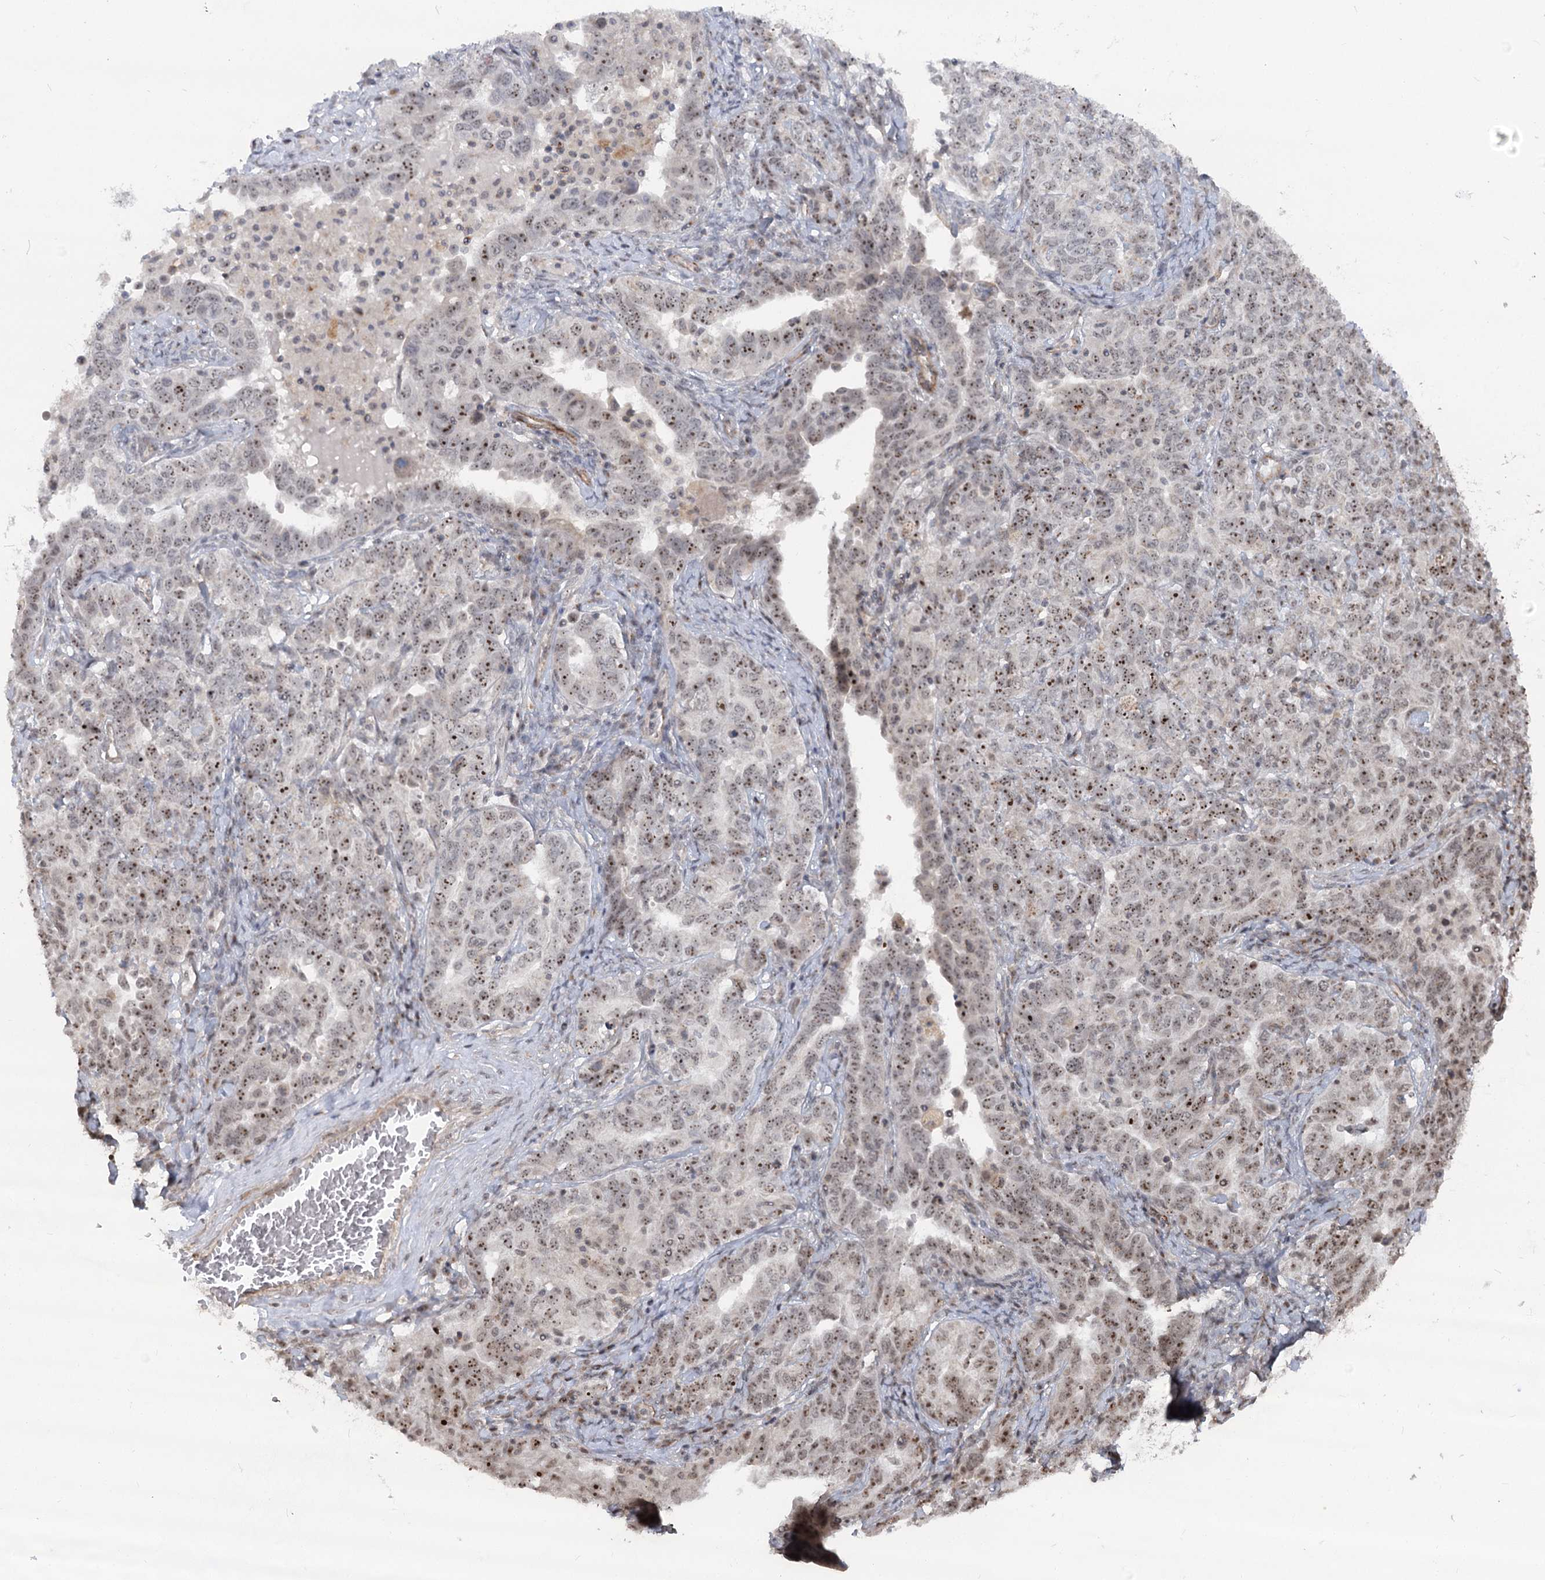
{"staining": {"intensity": "moderate", "quantity": "25%-75%", "location": "nuclear"}, "tissue": "ovarian cancer", "cell_type": "Tumor cells", "image_type": "cancer", "snomed": [{"axis": "morphology", "description": "Carcinoma, endometroid"}, {"axis": "topography", "description": "Ovary"}], "caption": "Brown immunohistochemical staining in human ovarian cancer (endometroid carcinoma) shows moderate nuclear positivity in approximately 25%-75% of tumor cells. (DAB = brown stain, brightfield microscopy at high magnification).", "gene": "GNL3L", "patient": {"sex": "female", "age": 62}}